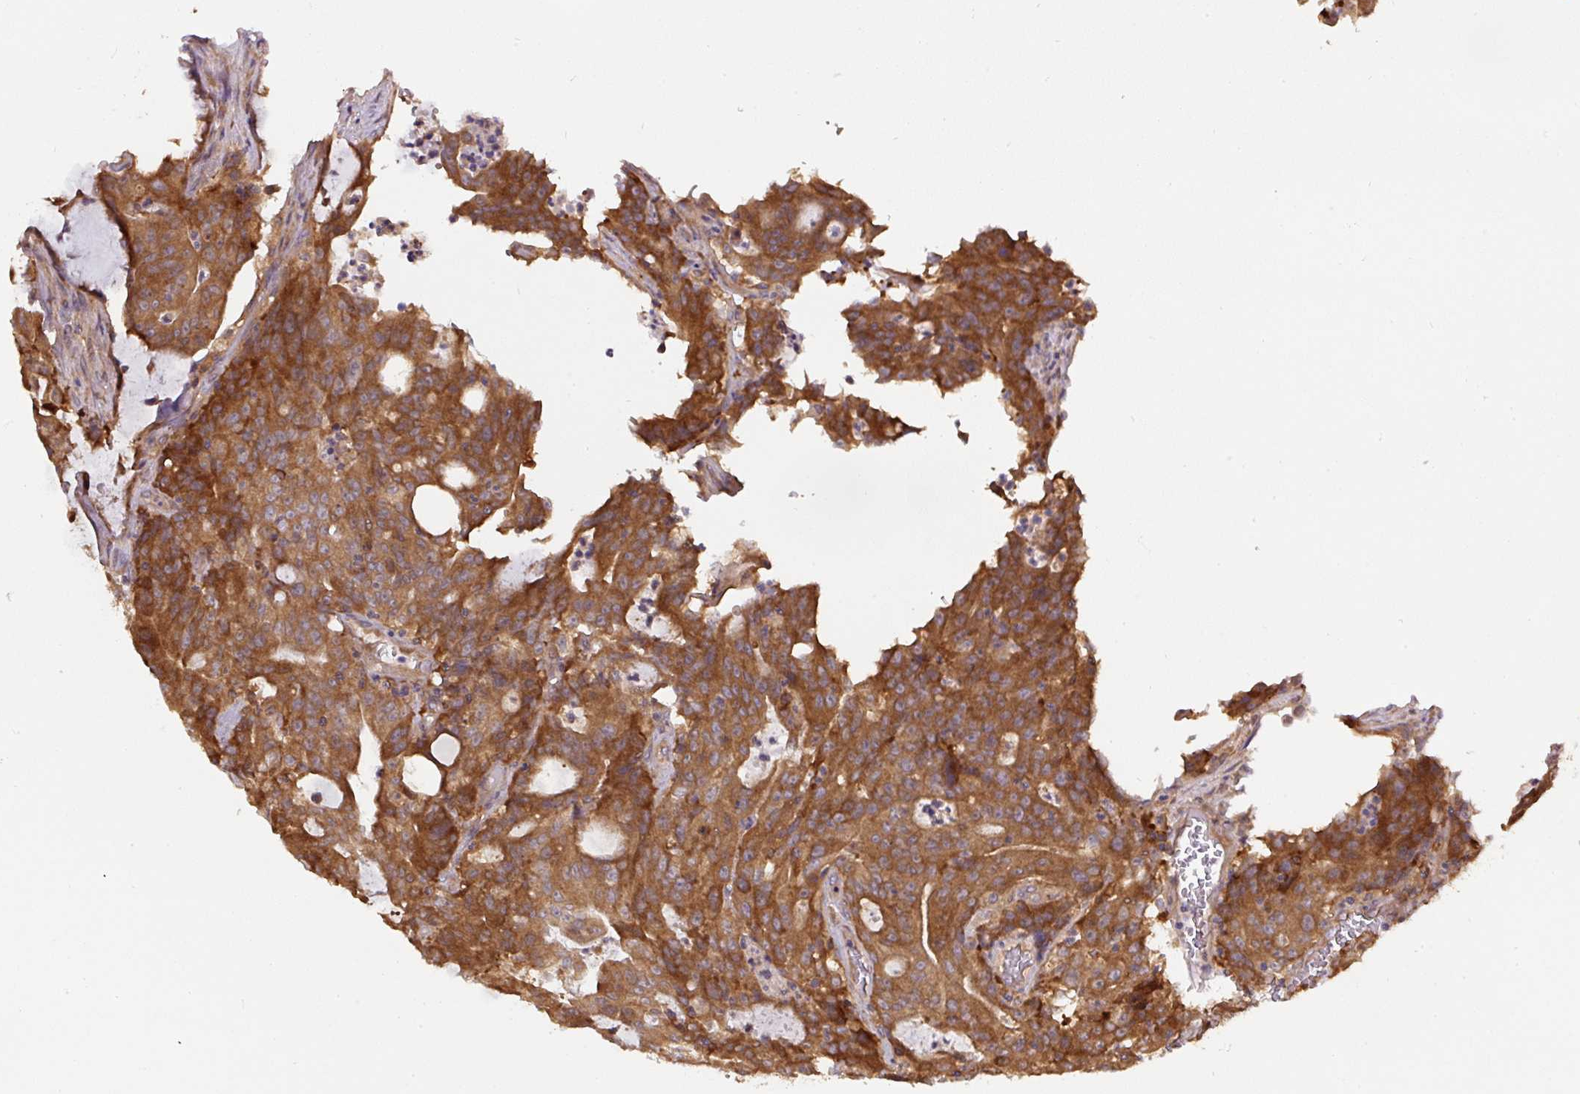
{"staining": {"intensity": "strong", "quantity": ">75%", "location": "cytoplasmic/membranous"}, "tissue": "colorectal cancer", "cell_type": "Tumor cells", "image_type": "cancer", "snomed": [{"axis": "morphology", "description": "Adenocarcinoma, NOS"}, {"axis": "topography", "description": "Colon"}], "caption": "Immunohistochemistry image of neoplastic tissue: colorectal cancer stained using immunohistochemistry displays high levels of strong protein expression localized specifically in the cytoplasmic/membranous of tumor cells, appearing as a cytoplasmic/membranous brown color.", "gene": "ST13", "patient": {"sex": "male", "age": 83}}